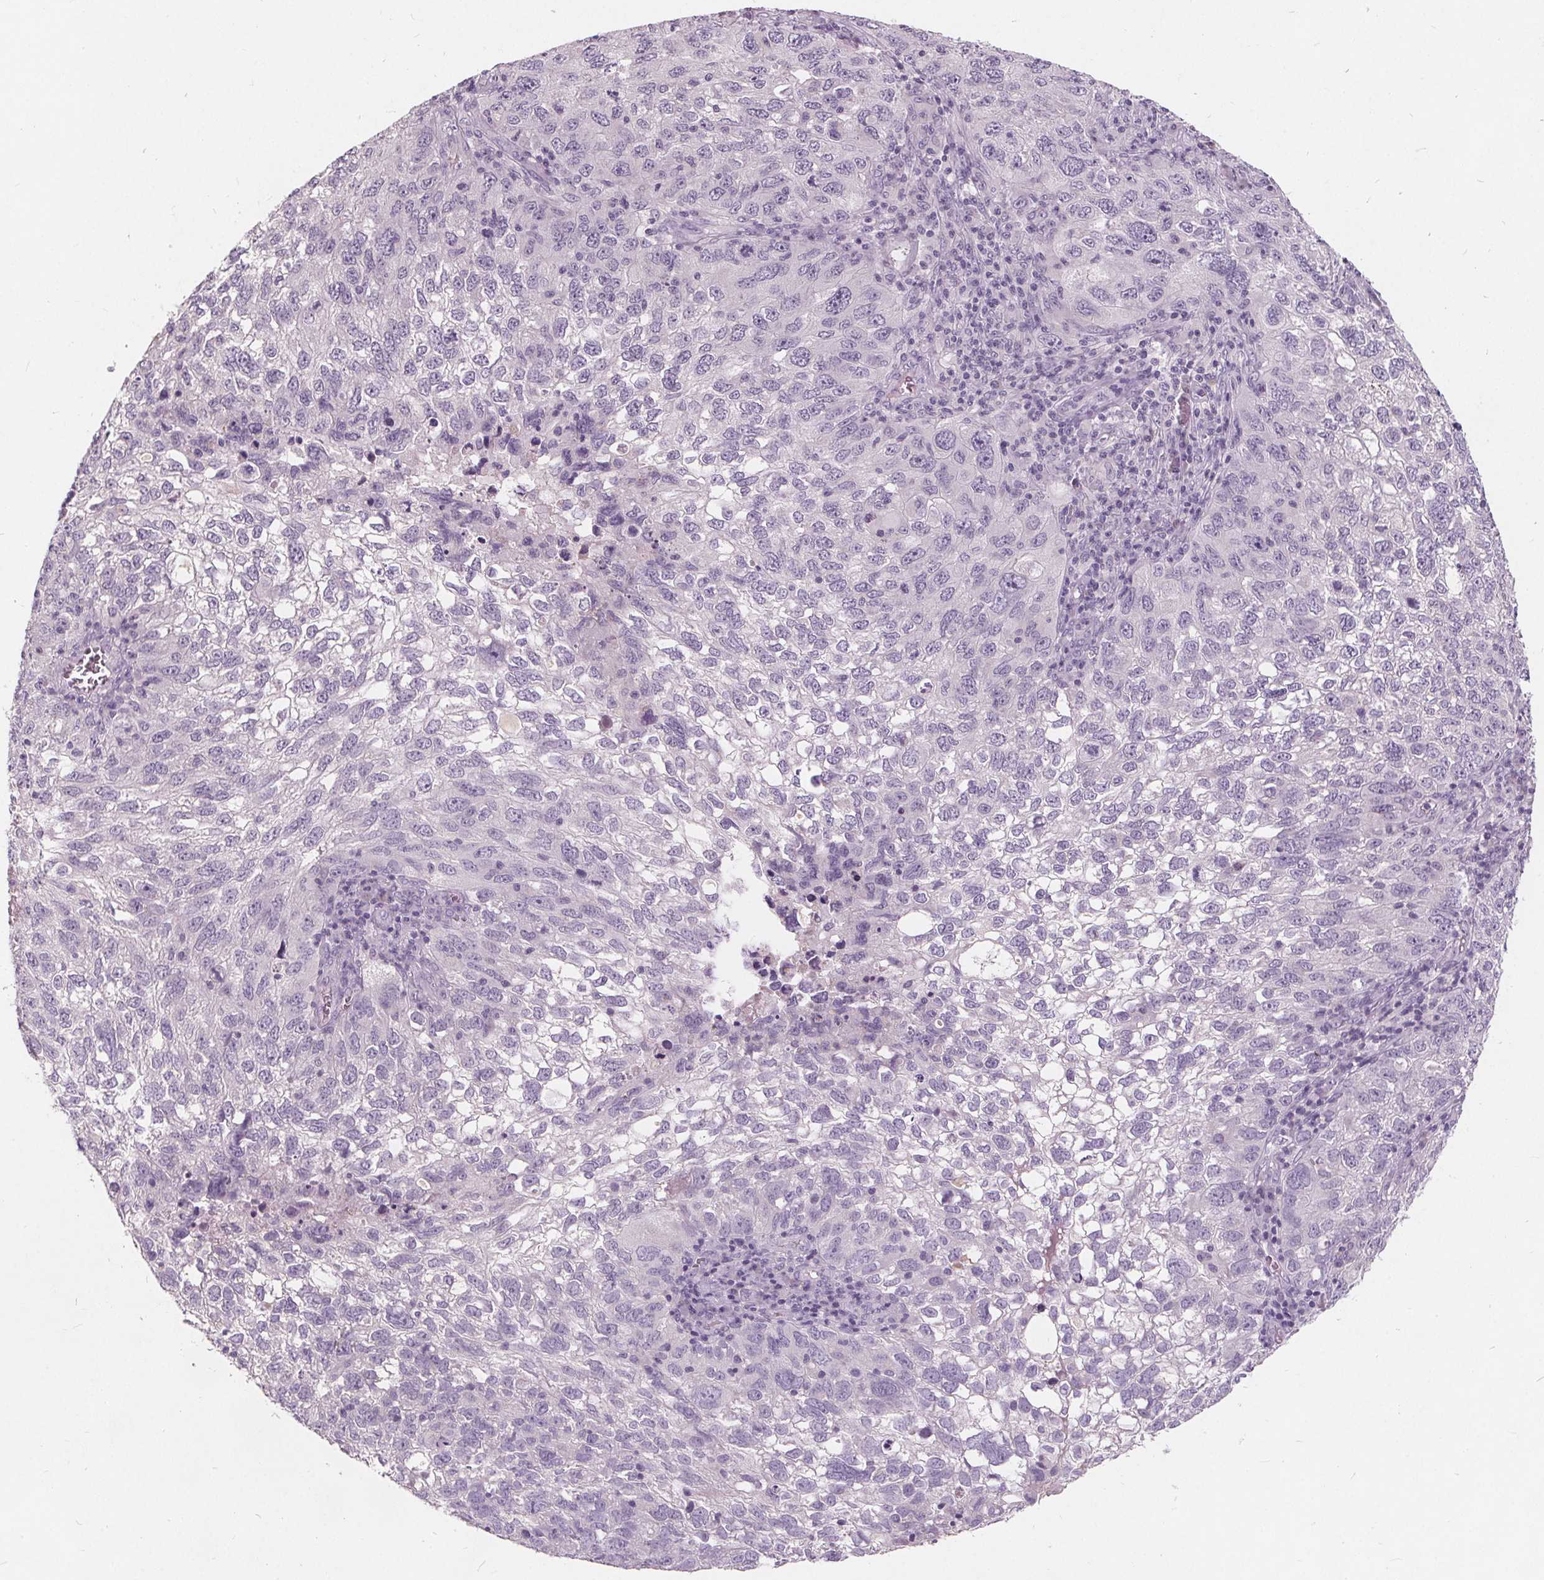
{"staining": {"intensity": "negative", "quantity": "none", "location": "none"}, "tissue": "cervical cancer", "cell_type": "Tumor cells", "image_type": "cancer", "snomed": [{"axis": "morphology", "description": "Squamous cell carcinoma, NOS"}, {"axis": "topography", "description": "Cervix"}], "caption": "Immunohistochemical staining of human cervical cancer (squamous cell carcinoma) shows no significant positivity in tumor cells.", "gene": "PLA2G2E", "patient": {"sex": "female", "age": 55}}